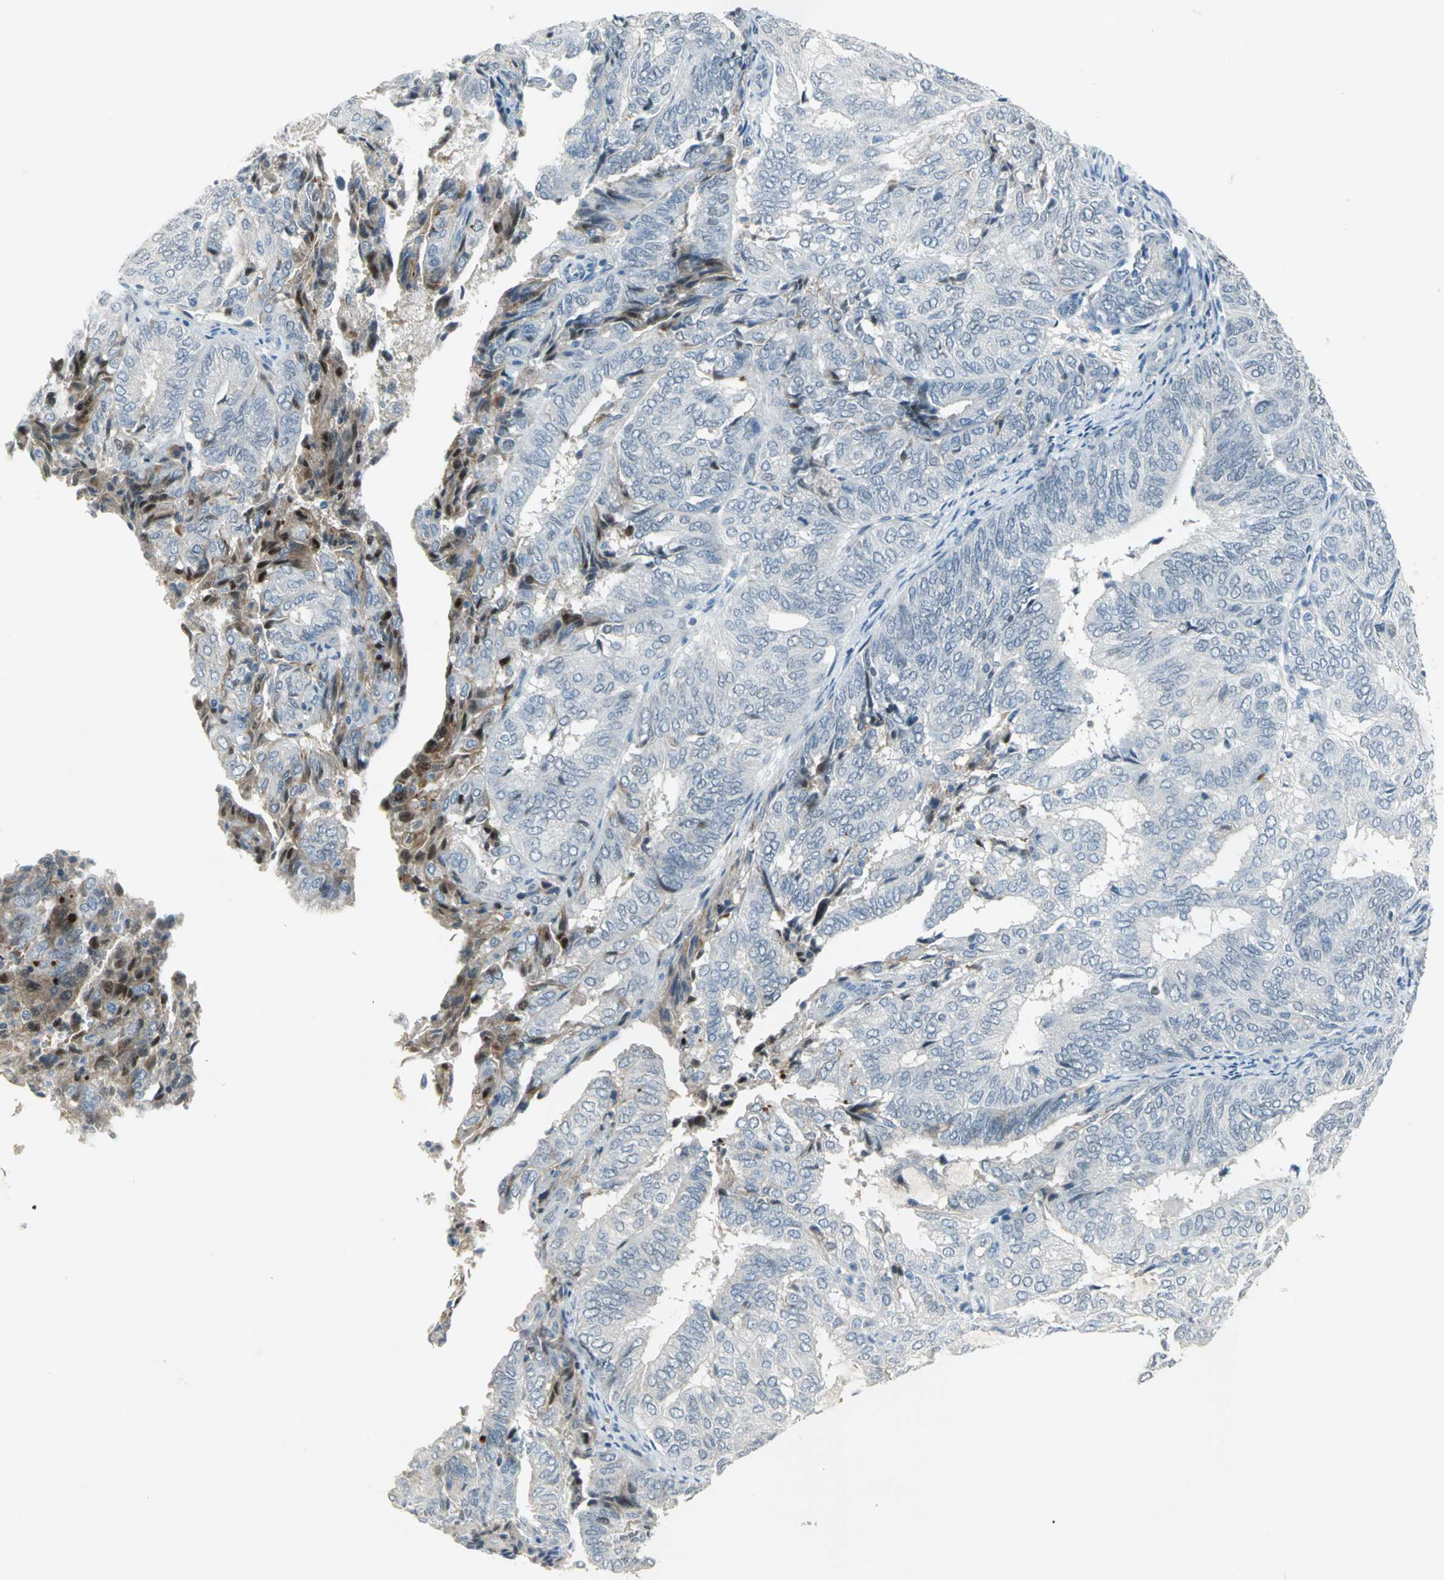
{"staining": {"intensity": "moderate", "quantity": "<25%", "location": "cytoplasmic/membranous"}, "tissue": "endometrial cancer", "cell_type": "Tumor cells", "image_type": "cancer", "snomed": [{"axis": "morphology", "description": "Adenocarcinoma, NOS"}, {"axis": "topography", "description": "Uterus"}], "caption": "IHC of endometrial cancer demonstrates low levels of moderate cytoplasmic/membranous positivity in about <25% of tumor cells. Nuclei are stained in blue.", "gene": "ZIC1", "patient": {"sex": "female", "age": 60}}